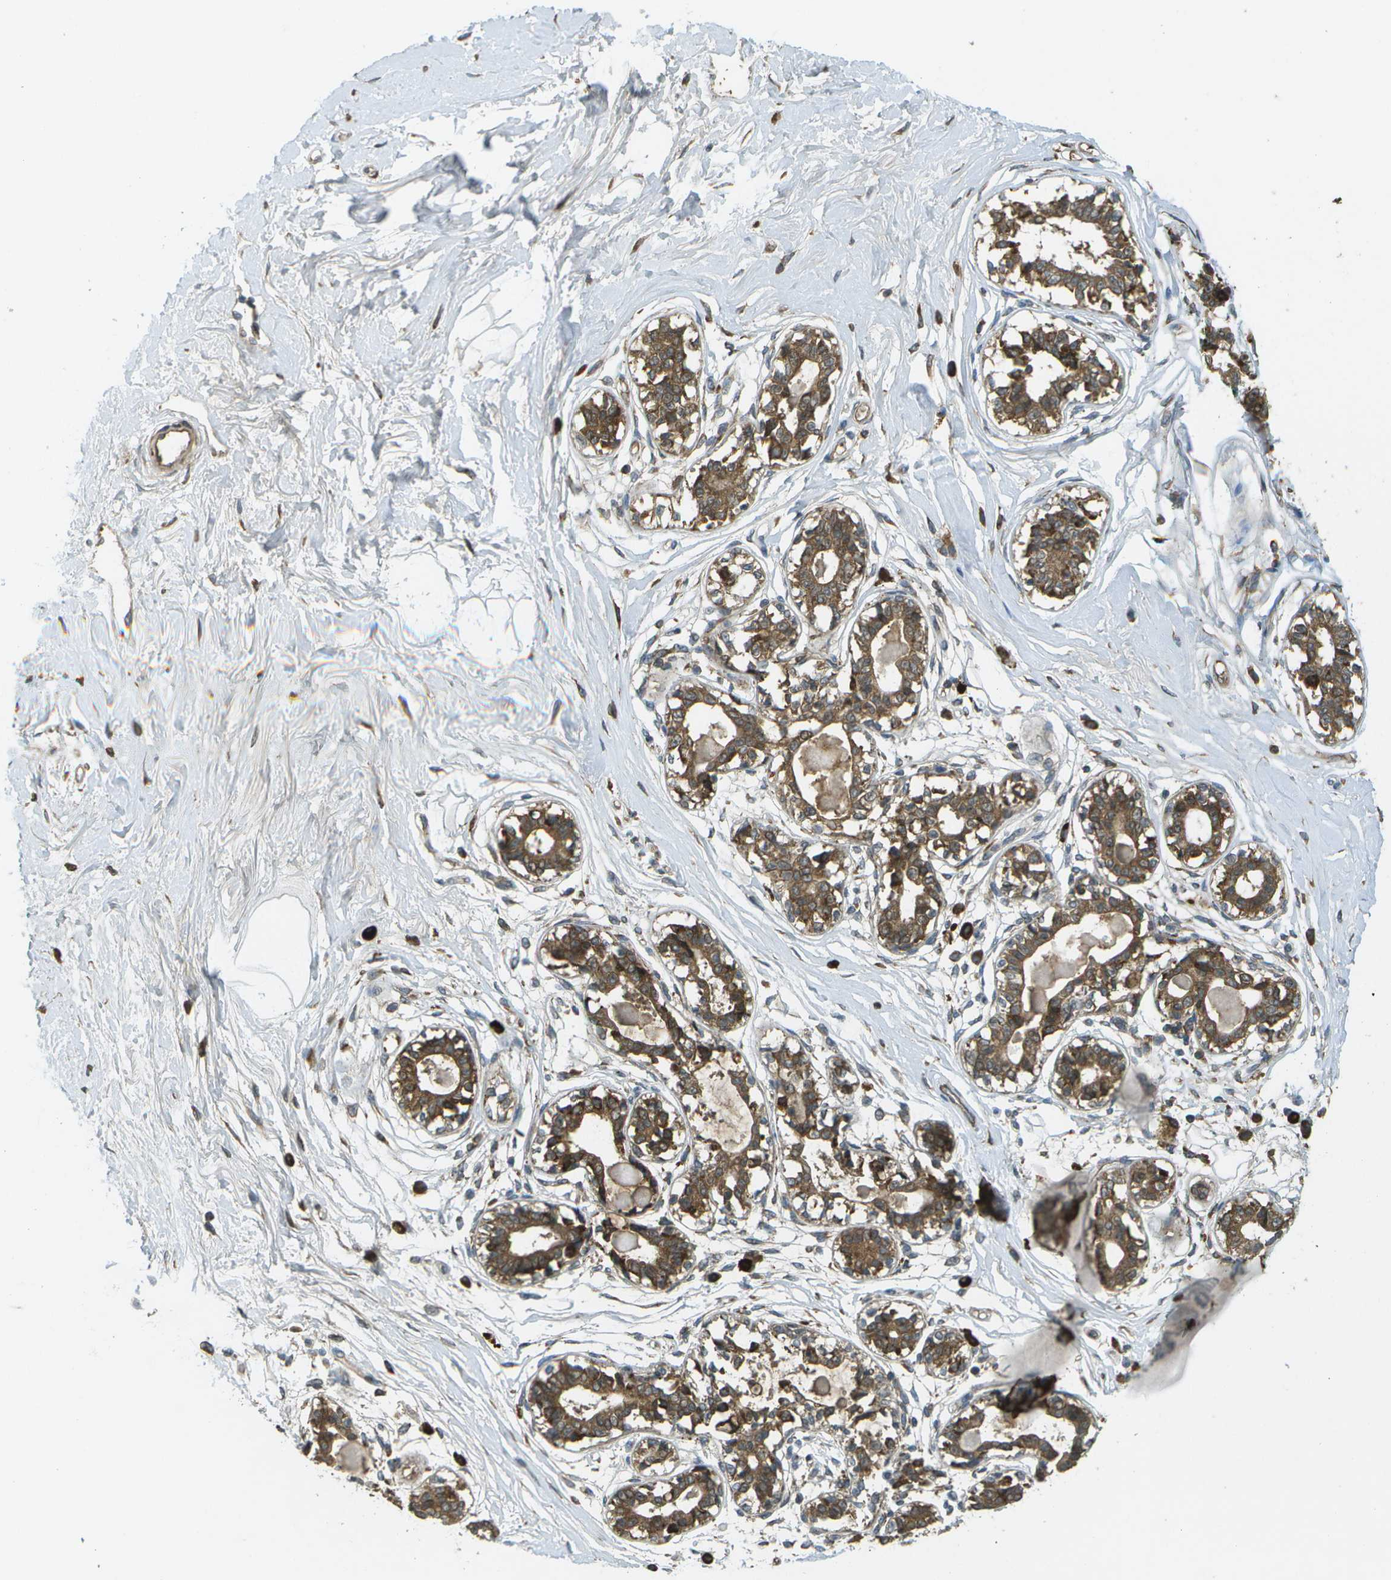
{"staining": {"intensity": "weak", "quantity": "<25%", "location": "cytoplasmic/membranous"}, "tissue": "breast", "cell_type": "Adipocytes", "image_type": "normal", "snomed": [{"axis": "morphology", "description": "Normal tissue, NOS"}, {"axis": "topography", "description": "Breast"}], "caption": "This is an IHC histopathology image of unremarkable human breast. There is no positivity in adipocytes.", "gene": "USP30", "patient": {"sex": "female", "age": 45}}